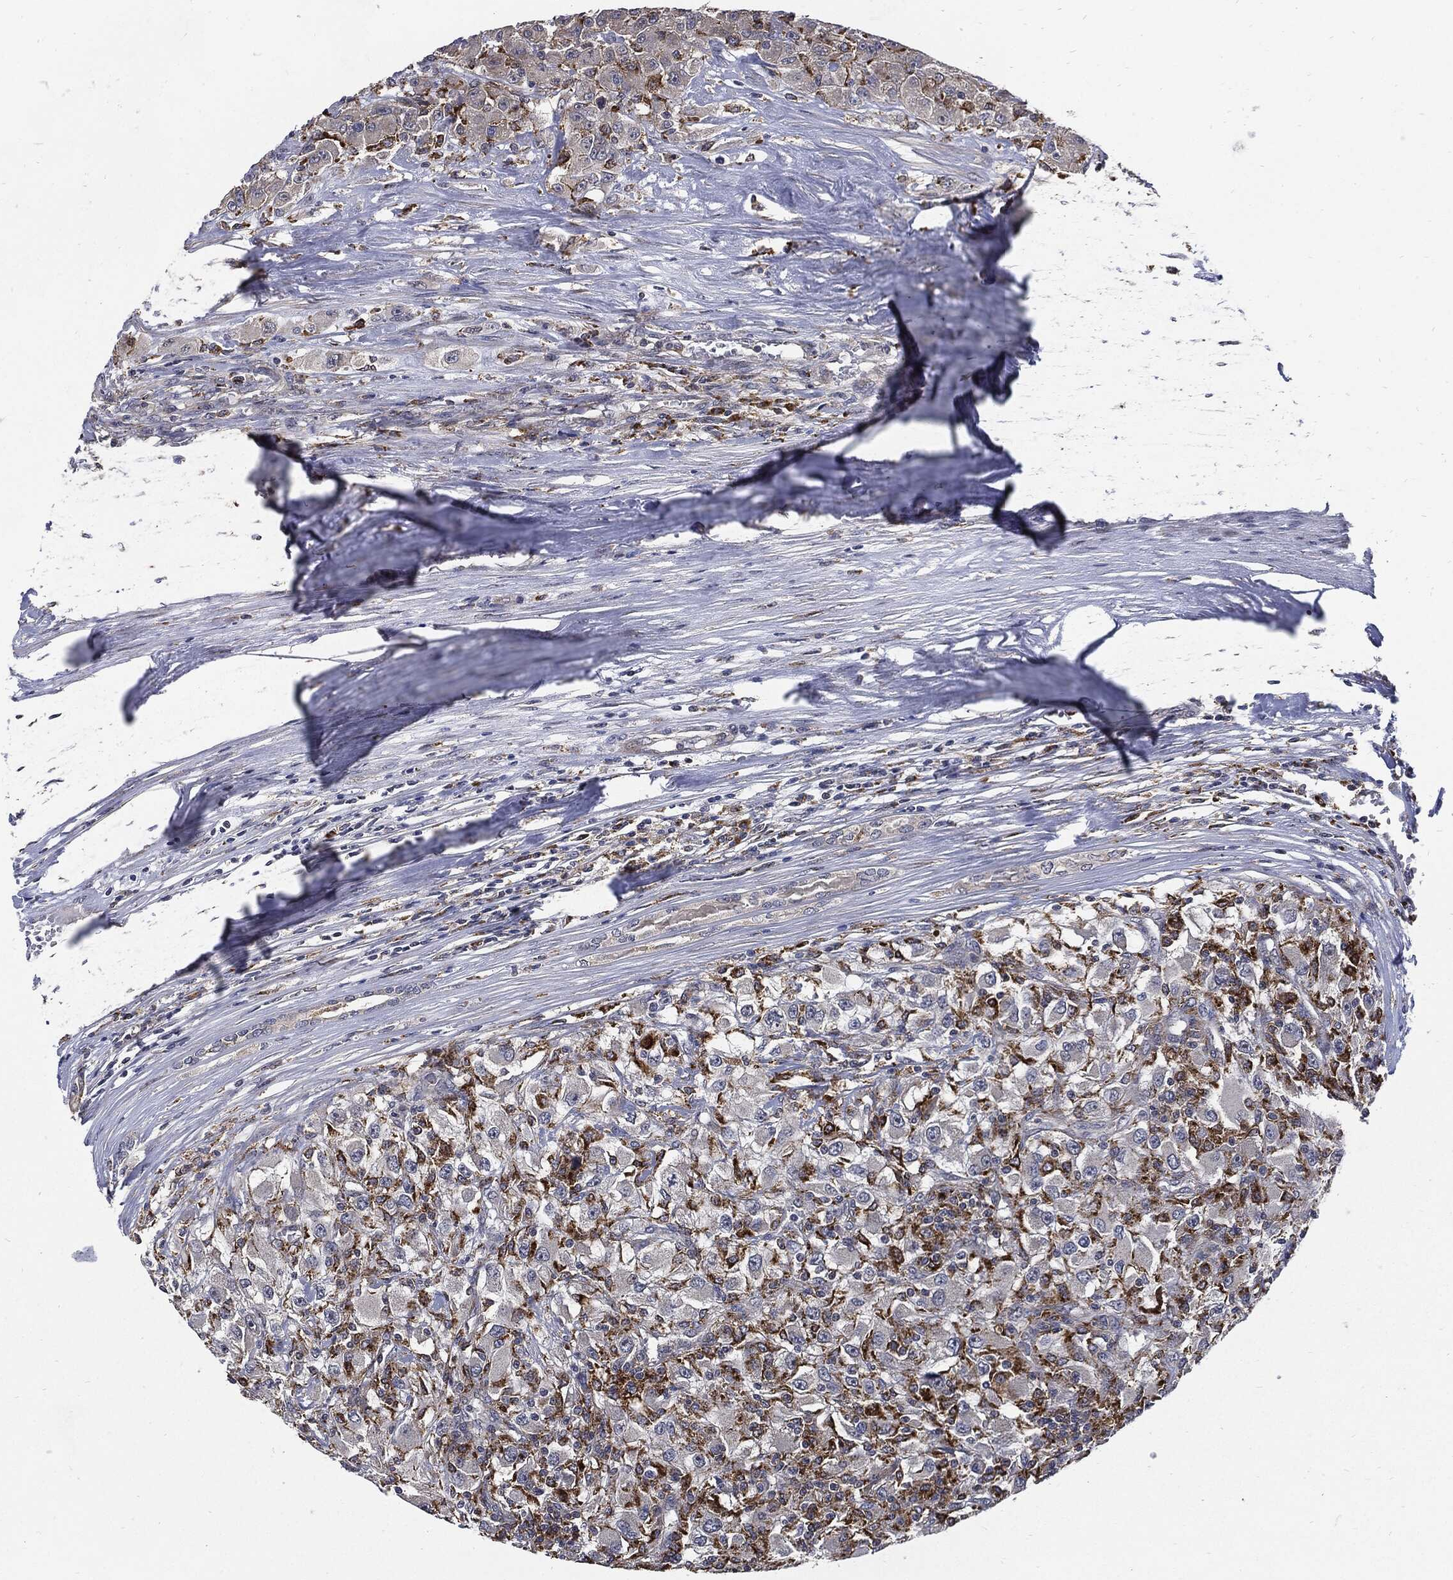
{"staining": {"intensity": "moderate", "quantity": "<25%", "location": "cytoplasmic/membranous"}, "tissue": "renal cancer", "cell_type": "Tumor cells", "image_type": "cancer", "snomed": [{"axis": "morphology", "description": "Adenocarcinoma, NOS"}, {"axis": "topography", "description": "Kidney"}], "caption": "The immunohistochemical stain highlights moderate cytoplasmic/membranous positivity in tumor cells of renal cancer (adenocarcinoma) tissue.", "gene": "SLC31A2", "patient": {"sex": "female", "age": 67}}